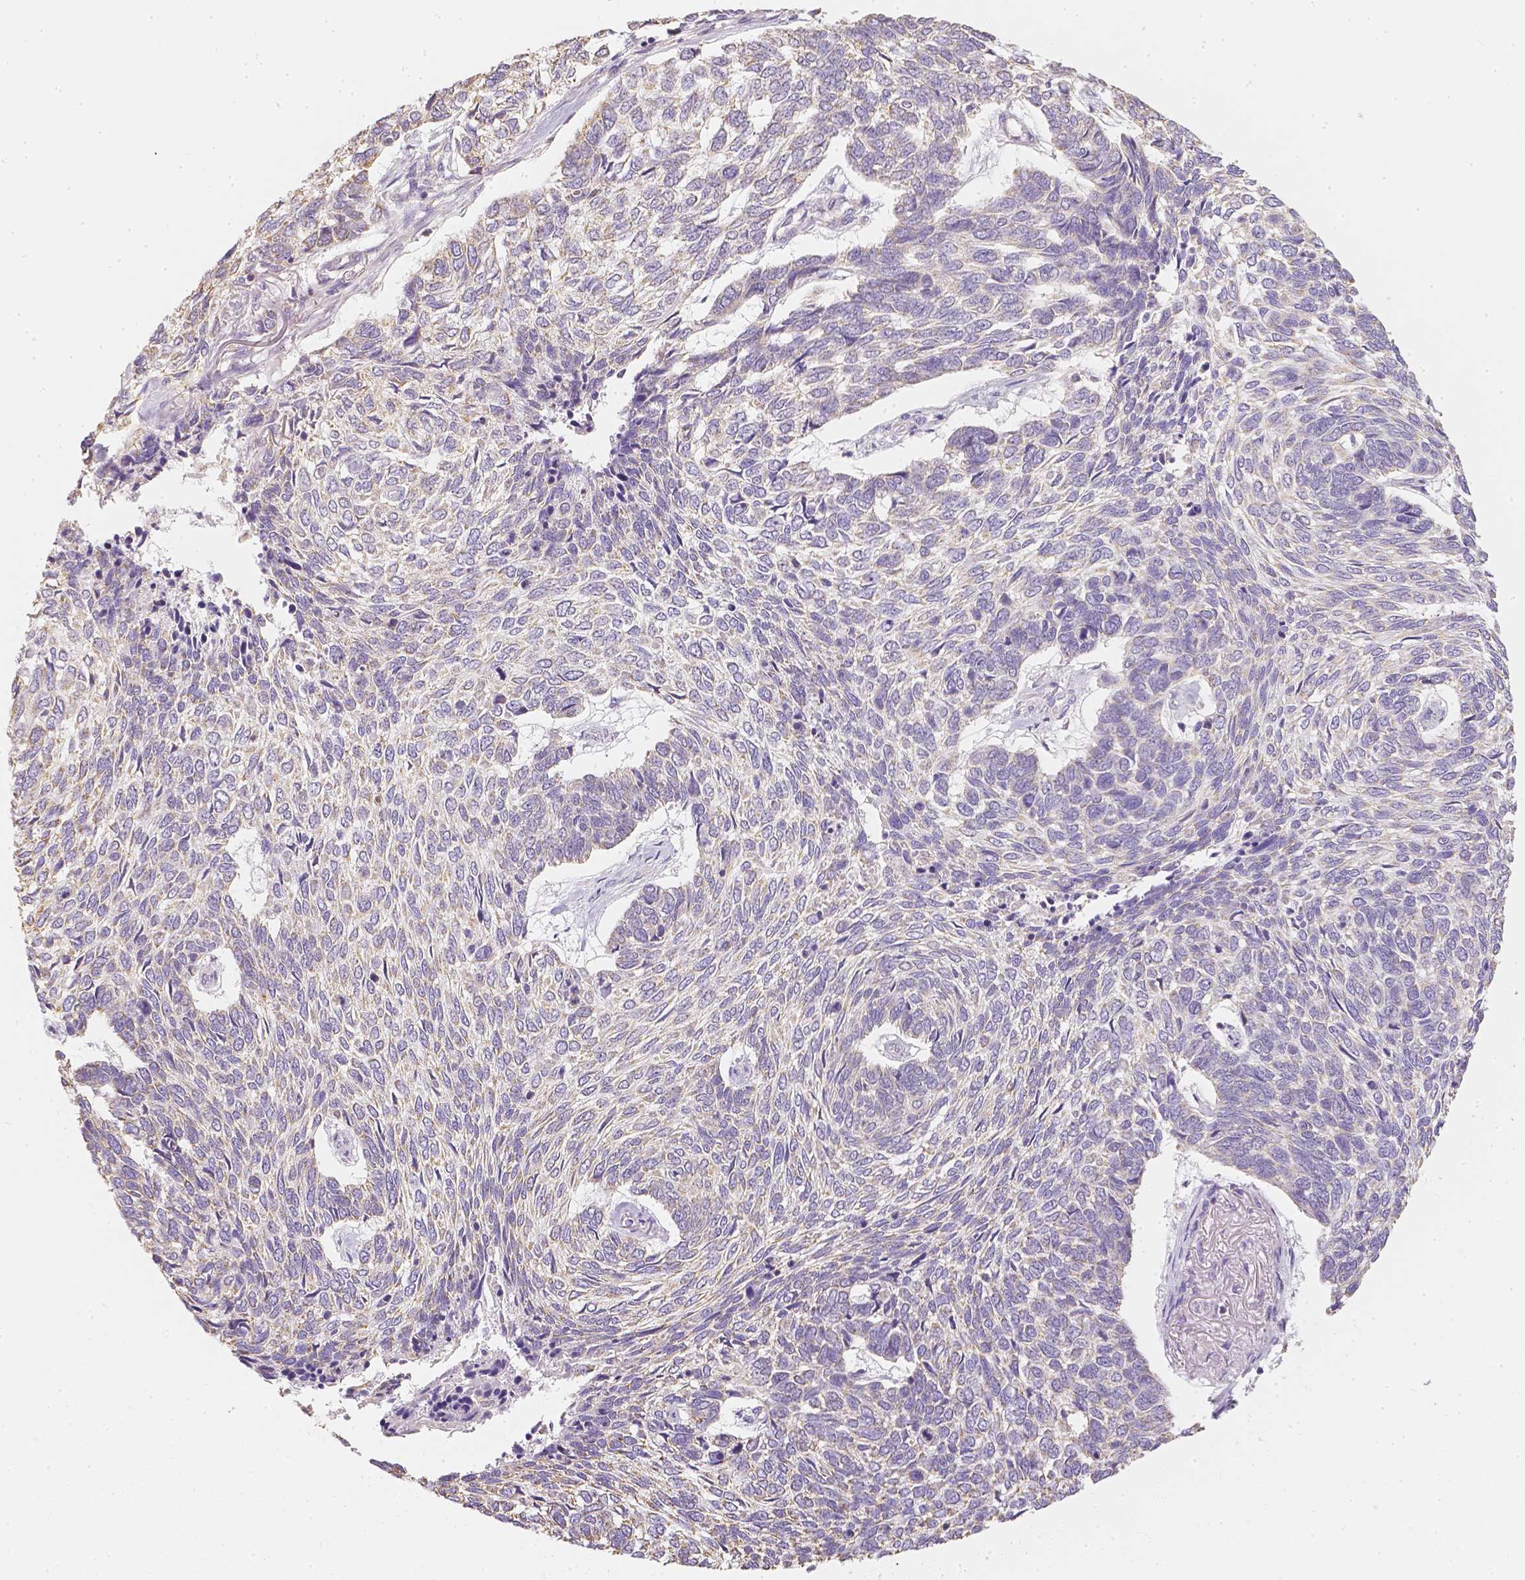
{"staining": {"intensity": "negative", "quantity": "none", "location": "none"}, "tissue": "skin cancer", "cell_type": "Tumor cells", "image_type": "cancer", "snomed": [{"axis": "morphology", "description": "Basal cell carcinoma"}, {"axis": "topography", "description": "Skin"}], "caption": "IHC micrograph of skin cancer stained for a protein (brown), which demonstrates no positivity in tumor cells.", "gene": "NVL", "patient": {"sex": "female", "age": 65}}